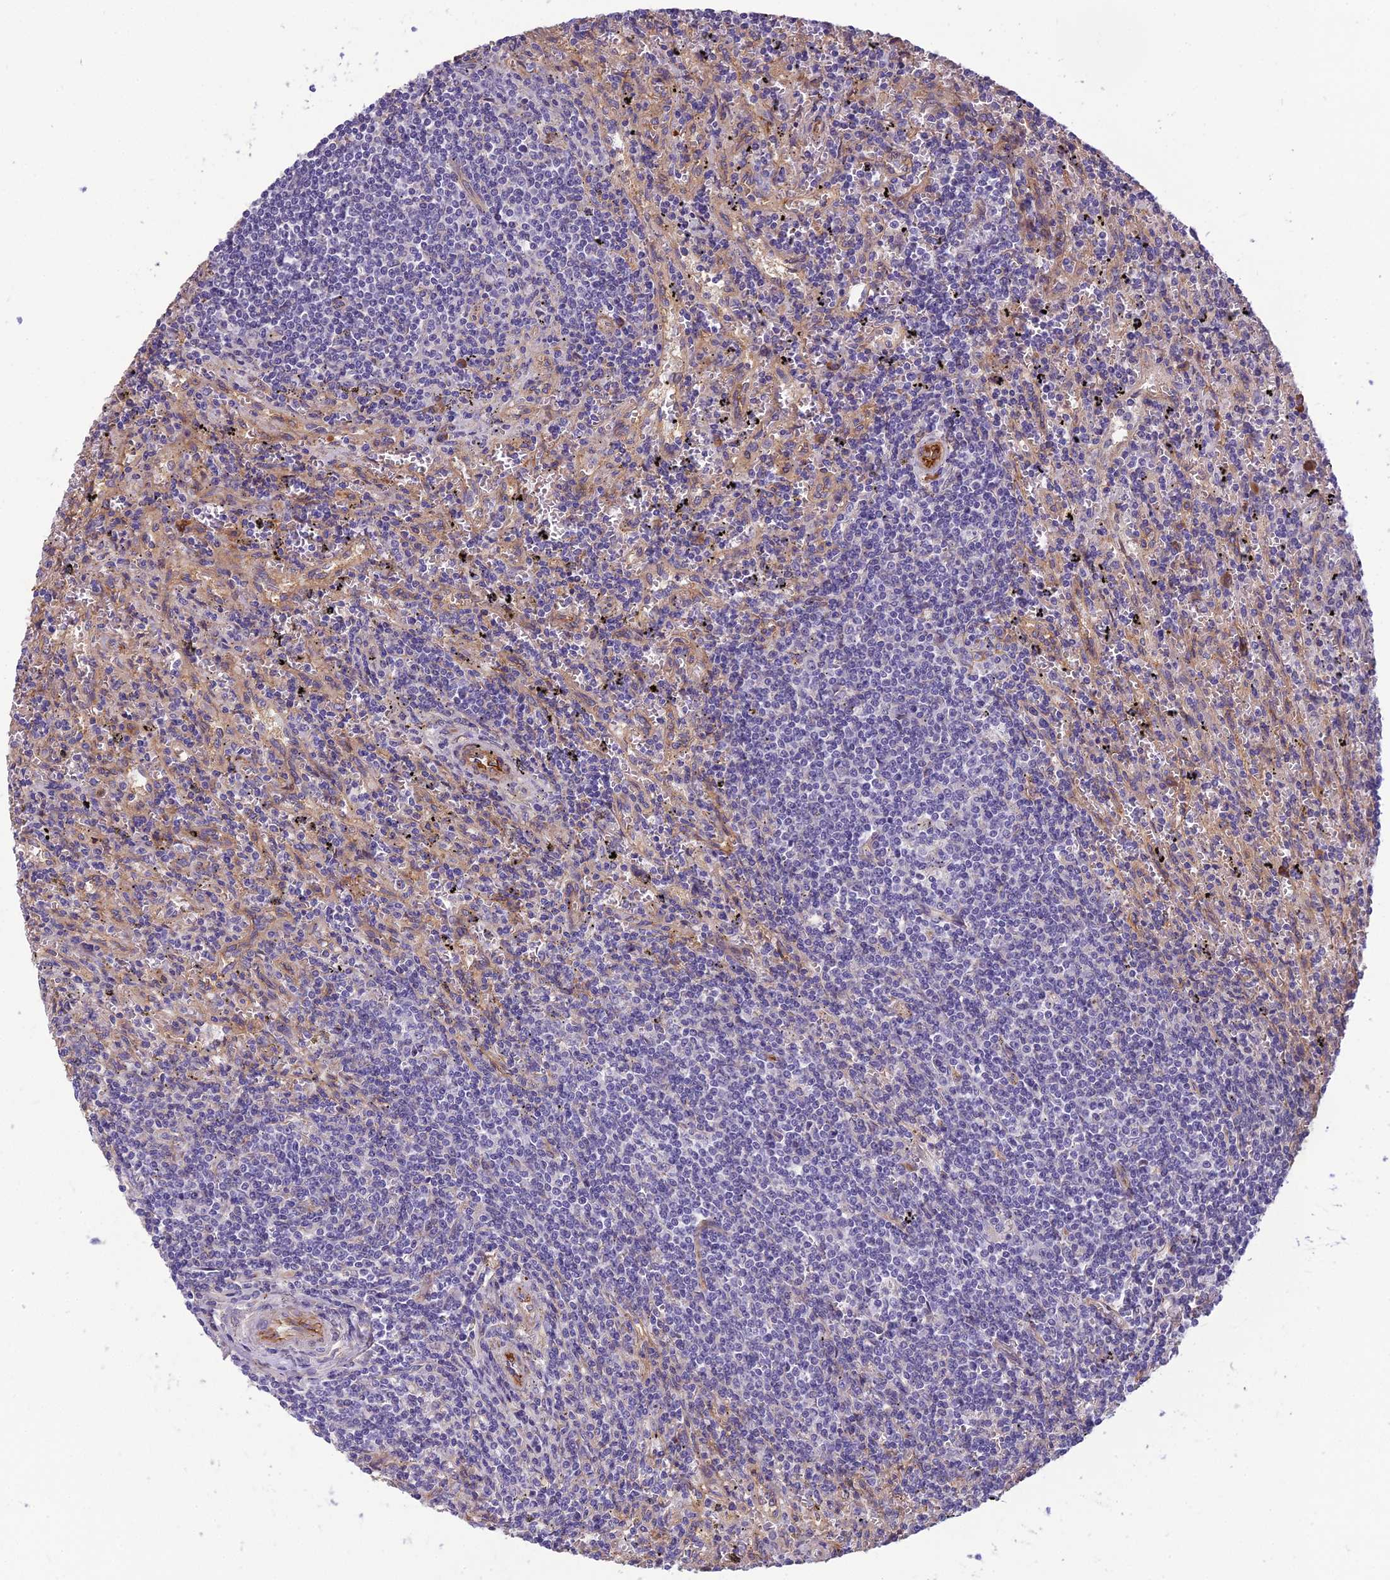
{"staining": {"intensity": "negative", "quantity": "none", "location": "none"}, "tissue": "lymphoma", "cell_type": "Tumor cells", "image_type": "cancer", "snomed": [{"axis": "morphology", "description": "Malignant lymphoma, non-Hodgkin's type, Low grade"}, {"axis": "topography", "description": "Spleen"}], "caption": "Tumor cells show no significant protein staining in low-grade malignant lymphoma, non-Hodgkin's type.", "gene": "TSPAN15", "patient": {"sex": "male", "age": 76}}